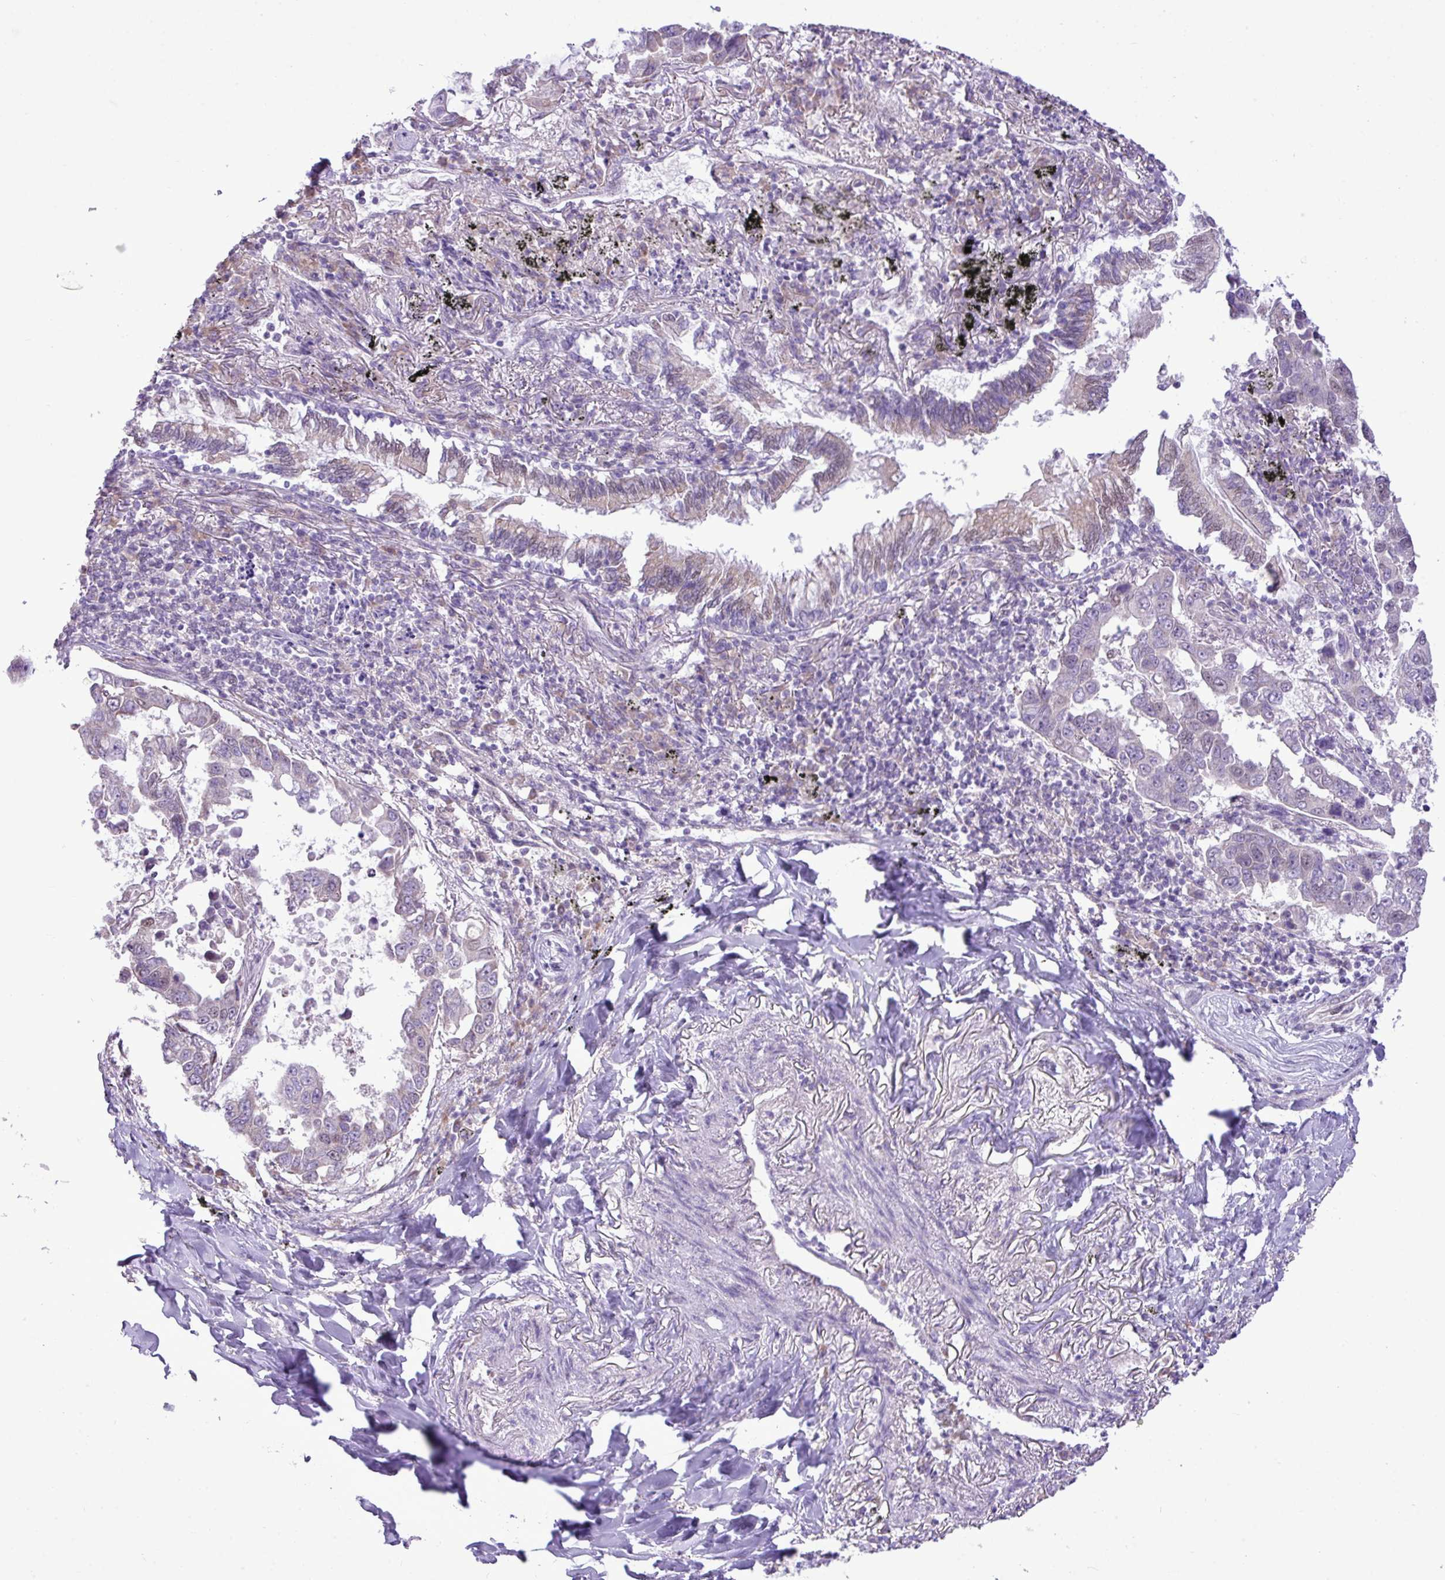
{"staining": {"intensity": "negative", "quantity": "none", "location": "none"}, "tissue": "lung cancer", "cell_type": "Tumor cells", "image_type": "cancer", "snomed": [{"axis": "morphology", "description": "Adenocarcinoma, NOS"}, {"axis": "topography", "description": "Lung"}], "caption": "This is an immunohistochemistry (IHC) image of human lung cancer (adenocarcinoma). There is no expression in tumor cells.", "gene": "ELOA2", "patient": {"sex": "male", "age": 64}}